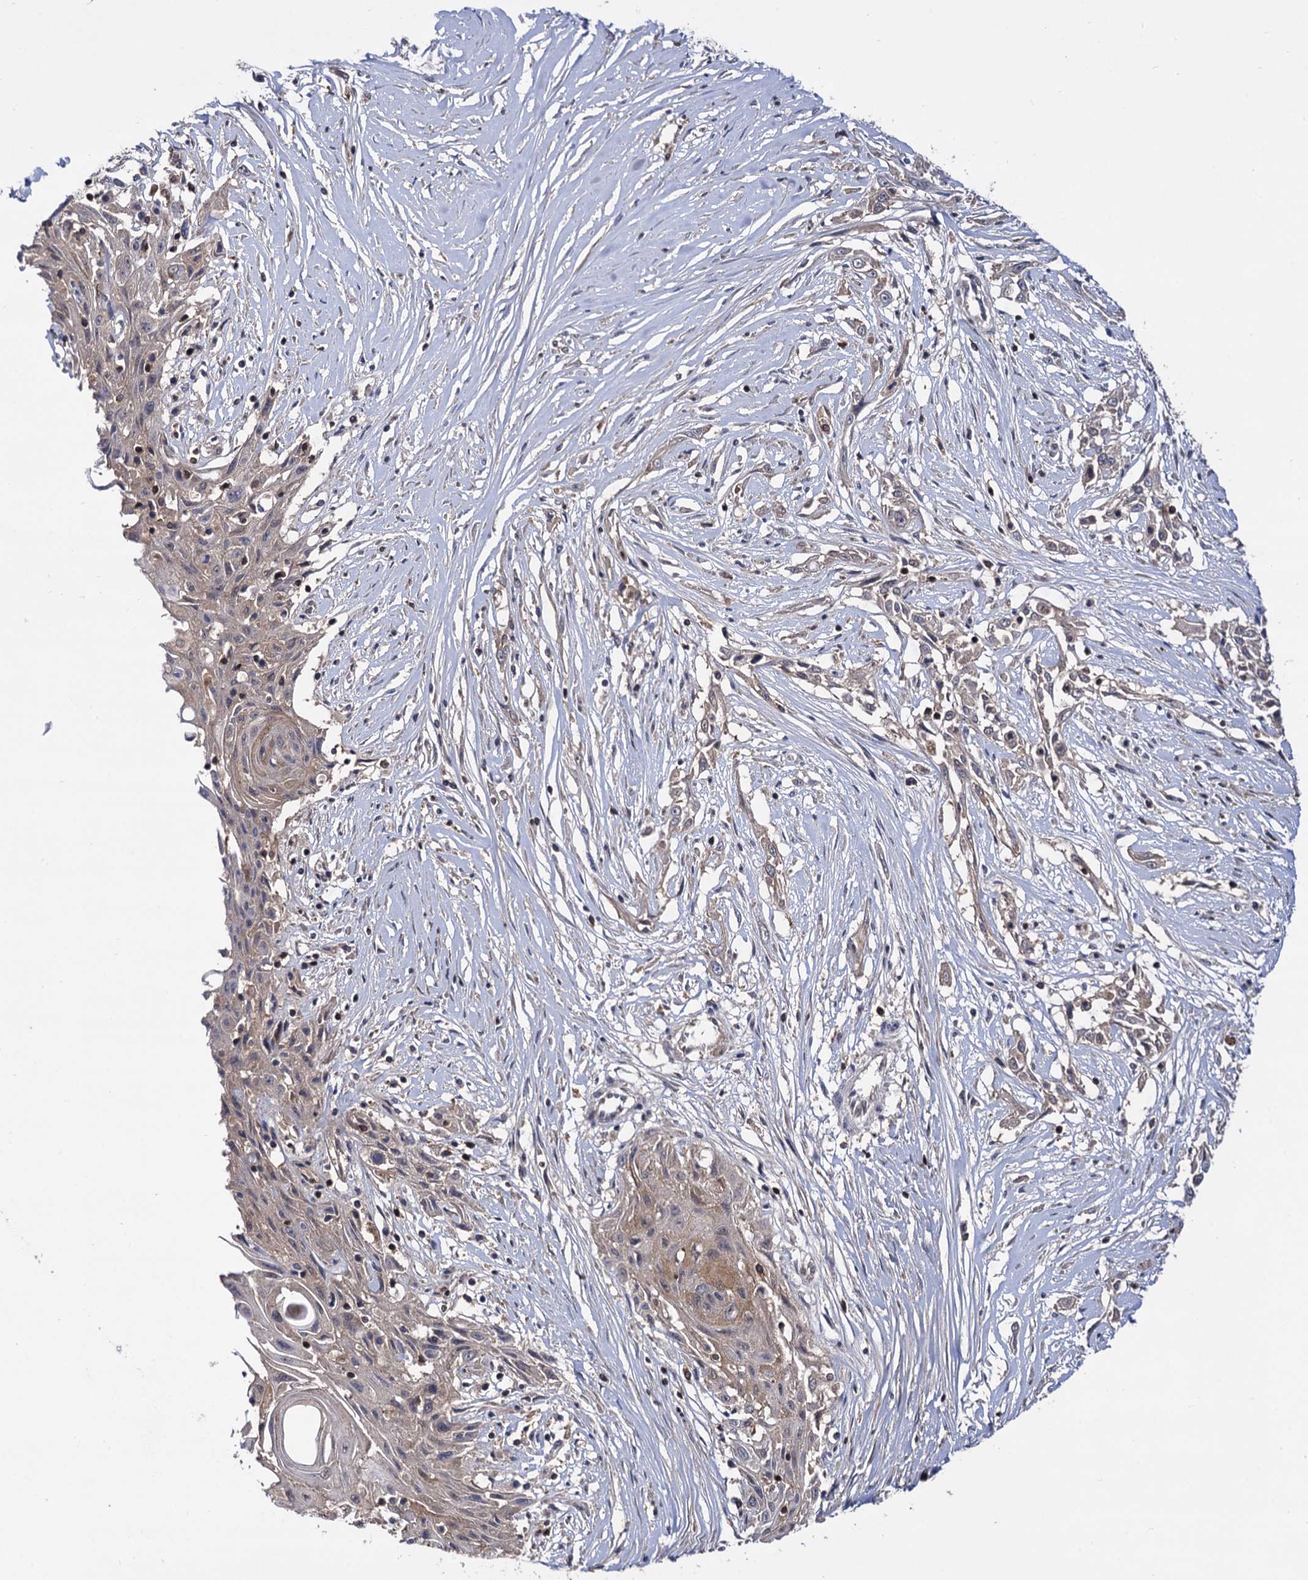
{"staining": {"intensity": "moderate", "quantity": "<25%", "location": "cytoplasmic/membranous"}, "tissue": "skin cancer", "cell_type": "Tumor cells", "image_type": "cancer", "snomed": [{"axis": "morphology", "description": "Squamous cell carcinoma, NOS"}, {"axis": "morphology", "description": "Squamous cell carcinoma, metastatic, NOS"}, {"axis": "topography", "description": "Skin"}, {"axis": "topography", "description": "Lymph node"}], "caption": "Immunohistochemistry (DAB (3,3'-diaminobenzidine)) staining of human skin squamous cell carcinoma displays moderate cytoplasmic/membranous protein positivity in about <25% of tumor cells.", "gene": "MICAL2", "patient": {"sex": "male", "age": 75}}